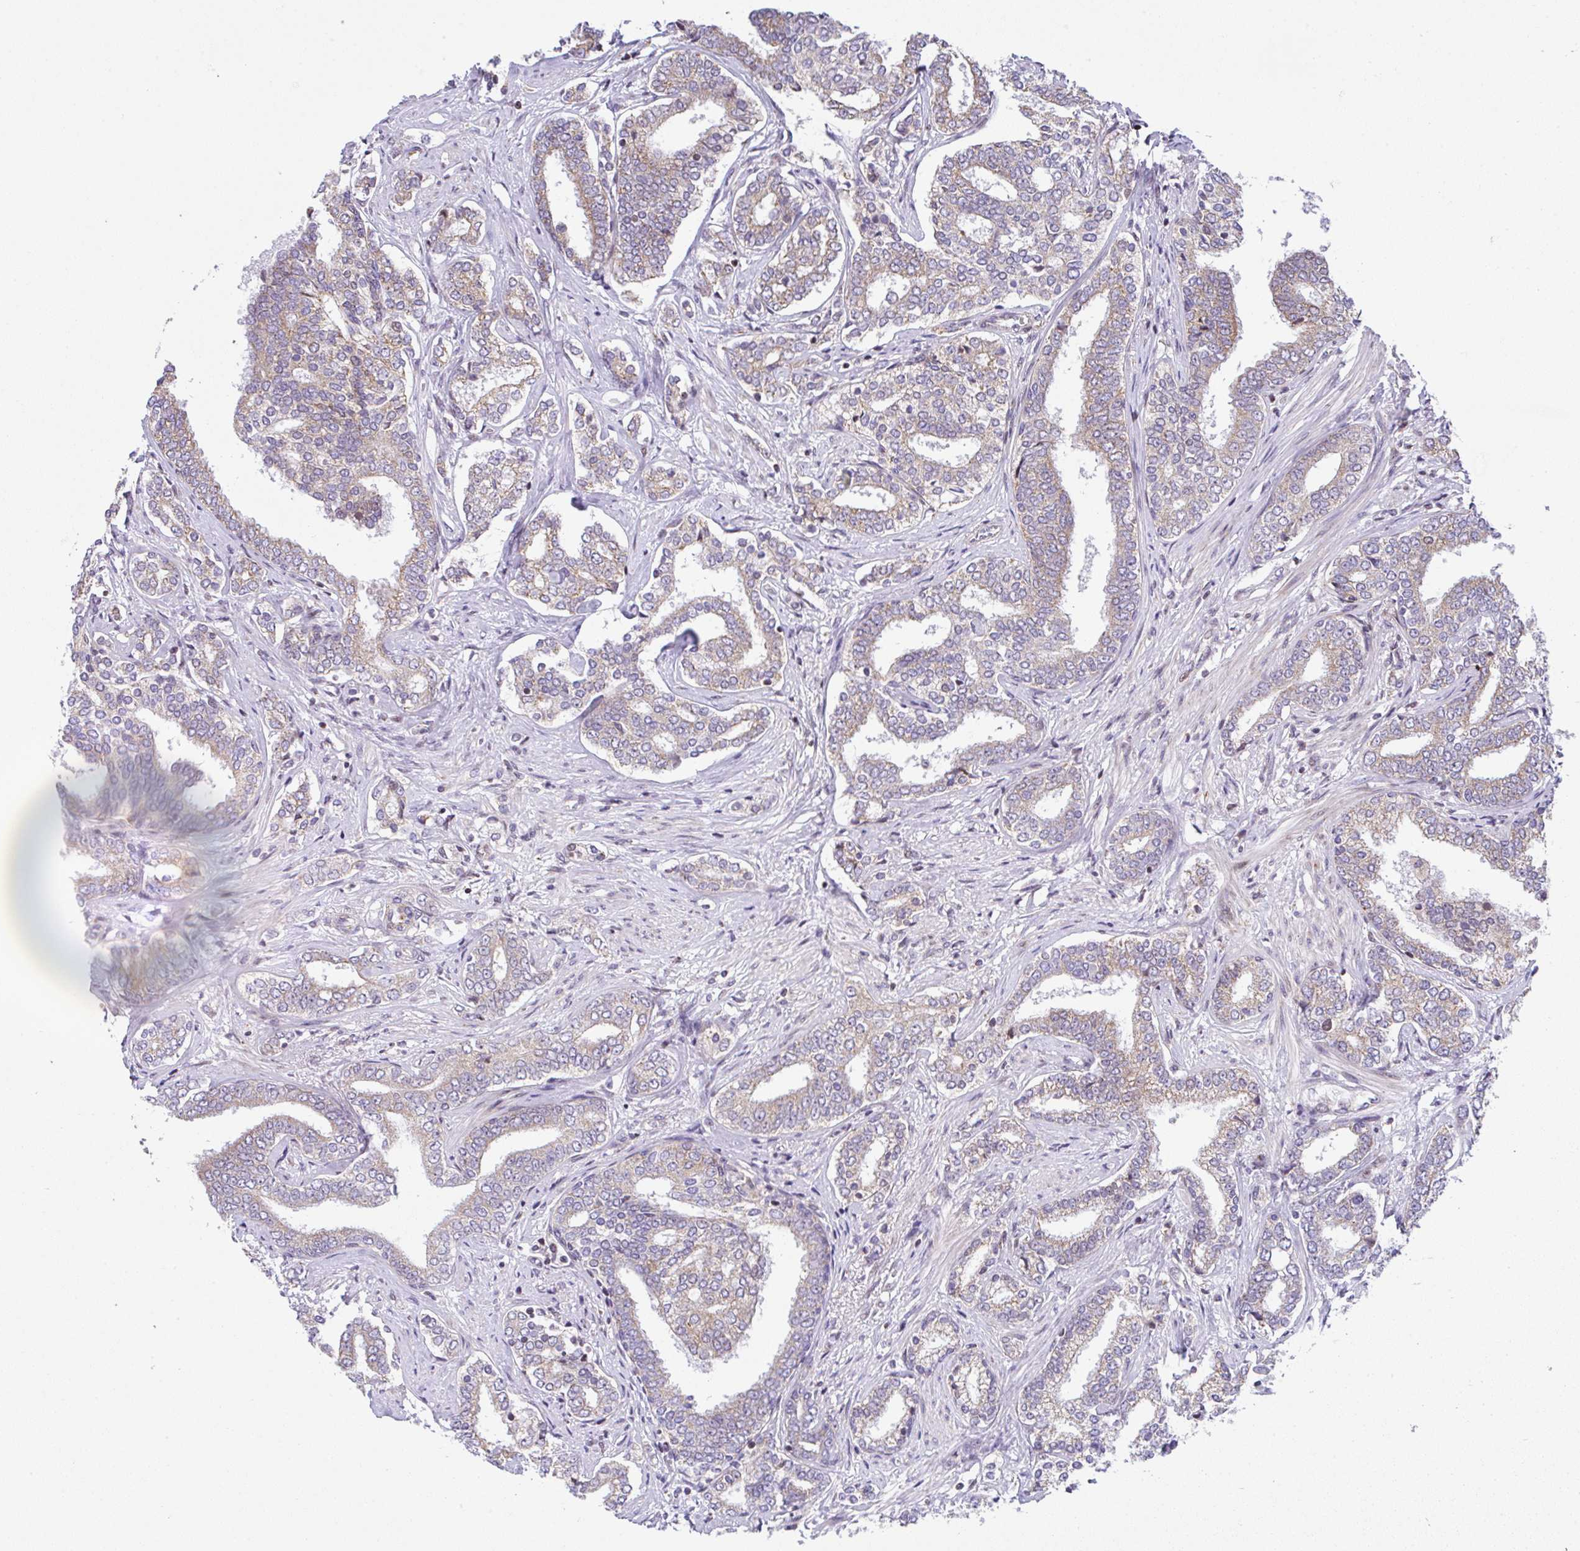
{"staining": {"intensity": "weak", "quantity": "25%-75%", "location": "cytoplasmic/membranous"}, "tissue": "prostate cancer", "cell_type": "Tumor cells", "image_type": "cancer", "snomed": [{"axis": "morphology", "description": "Adenocarcinoma, High grade"}, {"axis": "topography", "description": "Prostate"}], "caption": "Weak cytoplasmic/membranous protein expression is present in approximately 25%-75% of tumor cells in adenocarcinoma (high-grade) (prostate). The protein is shown in brown color, while the nuclei are stained blue.", "gene": "FIGNL1", "patient": {"sex": "male", "age": 72}}